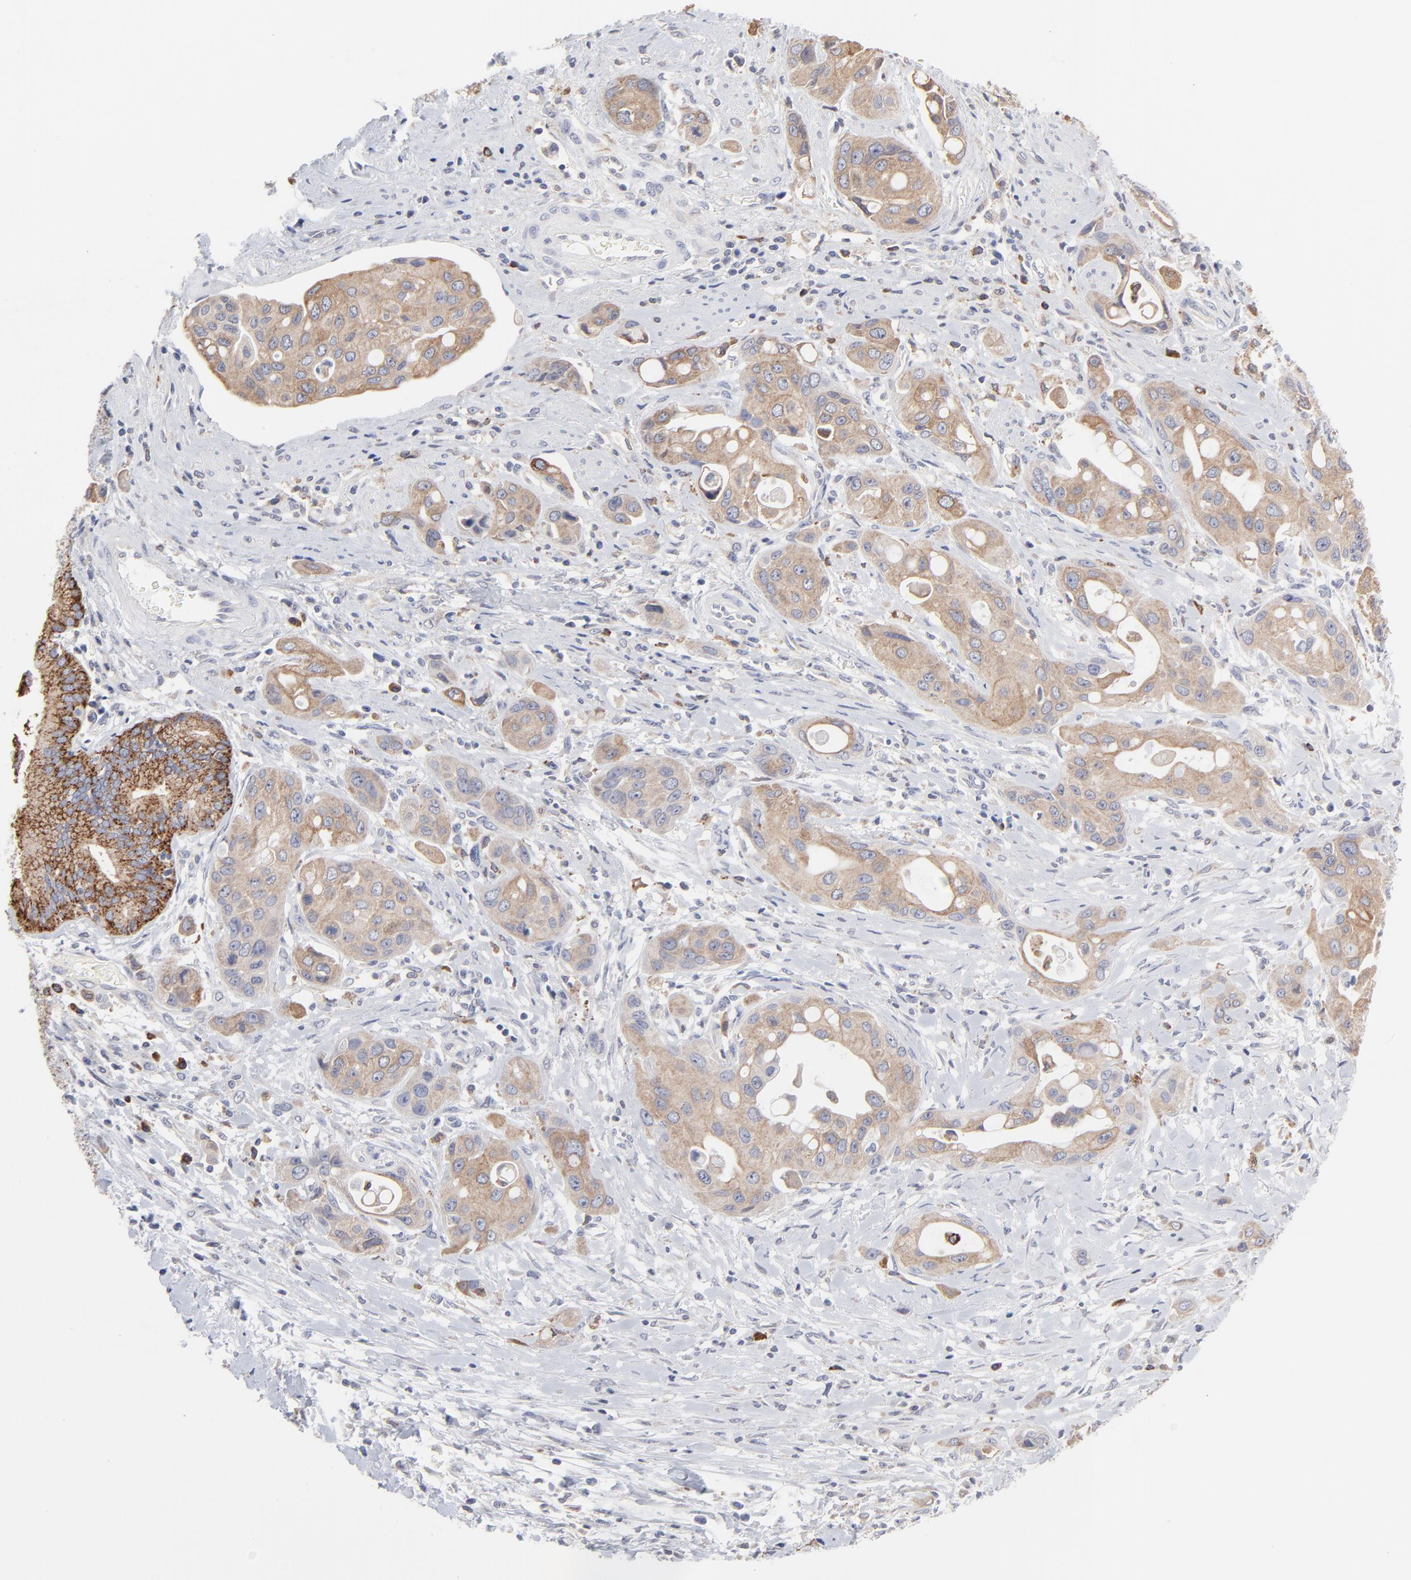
{"staining": {"intensity": "moderate", "quantity": ">75%", "location": "cytoplasmic/membranous"}, "tissue": "pancreatic cancer", "cell_type": "Tumor cells", "image_type": "cancer", "snomed": [{"axis": "morphology", "description": "Adenocarcinoma, NOS"}, {"axis": "topography", "description": "Pancreas"}], "caption": "Adenocarcinoma (pancreatic) stained for a protein exhibits moderate cytoplasmic/membranous positivity in tumor cells.", "gene": "TRIM22", "patient": {"sex": "female", "age": 60}}